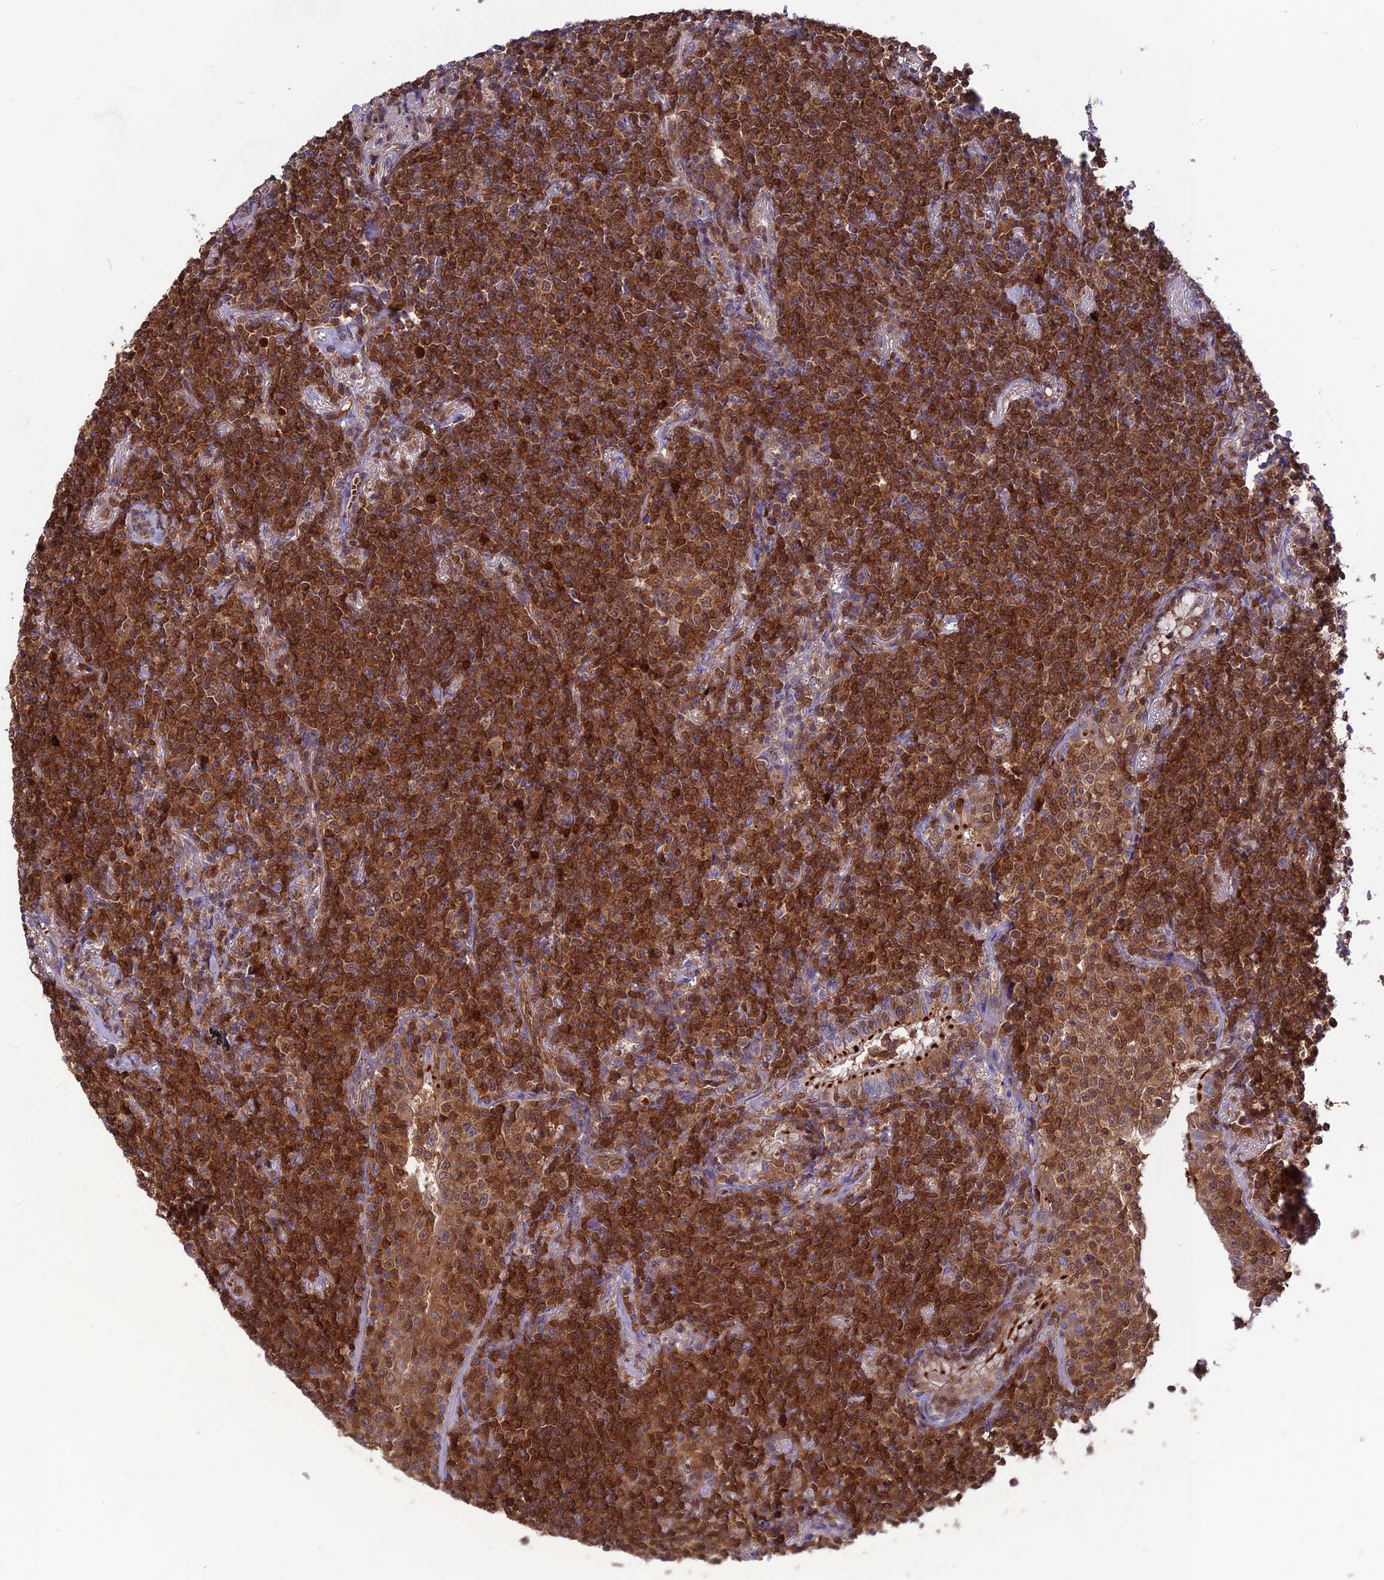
{"staining": {"intensity": "strong", "quantity": ">75%", "location": "cytoplasmic/membranous"}, "tissue": "lymphoma", "cell_type": "Tumor cells", "image_type": "cancer", "snomed": [{"axis": "morphology", "description": "Malignant lymphoma, non-Hodgkin's type, Low grade"}, {"axis": "topography", "description": "Lung"}], "caption": "Tumor cells show high levels of strong cytoplasmic/membranous expression in approximately >75% of cells in lymphoma.", "gene": "RPIA", "patient": {"sex": "female", "age": 71}}